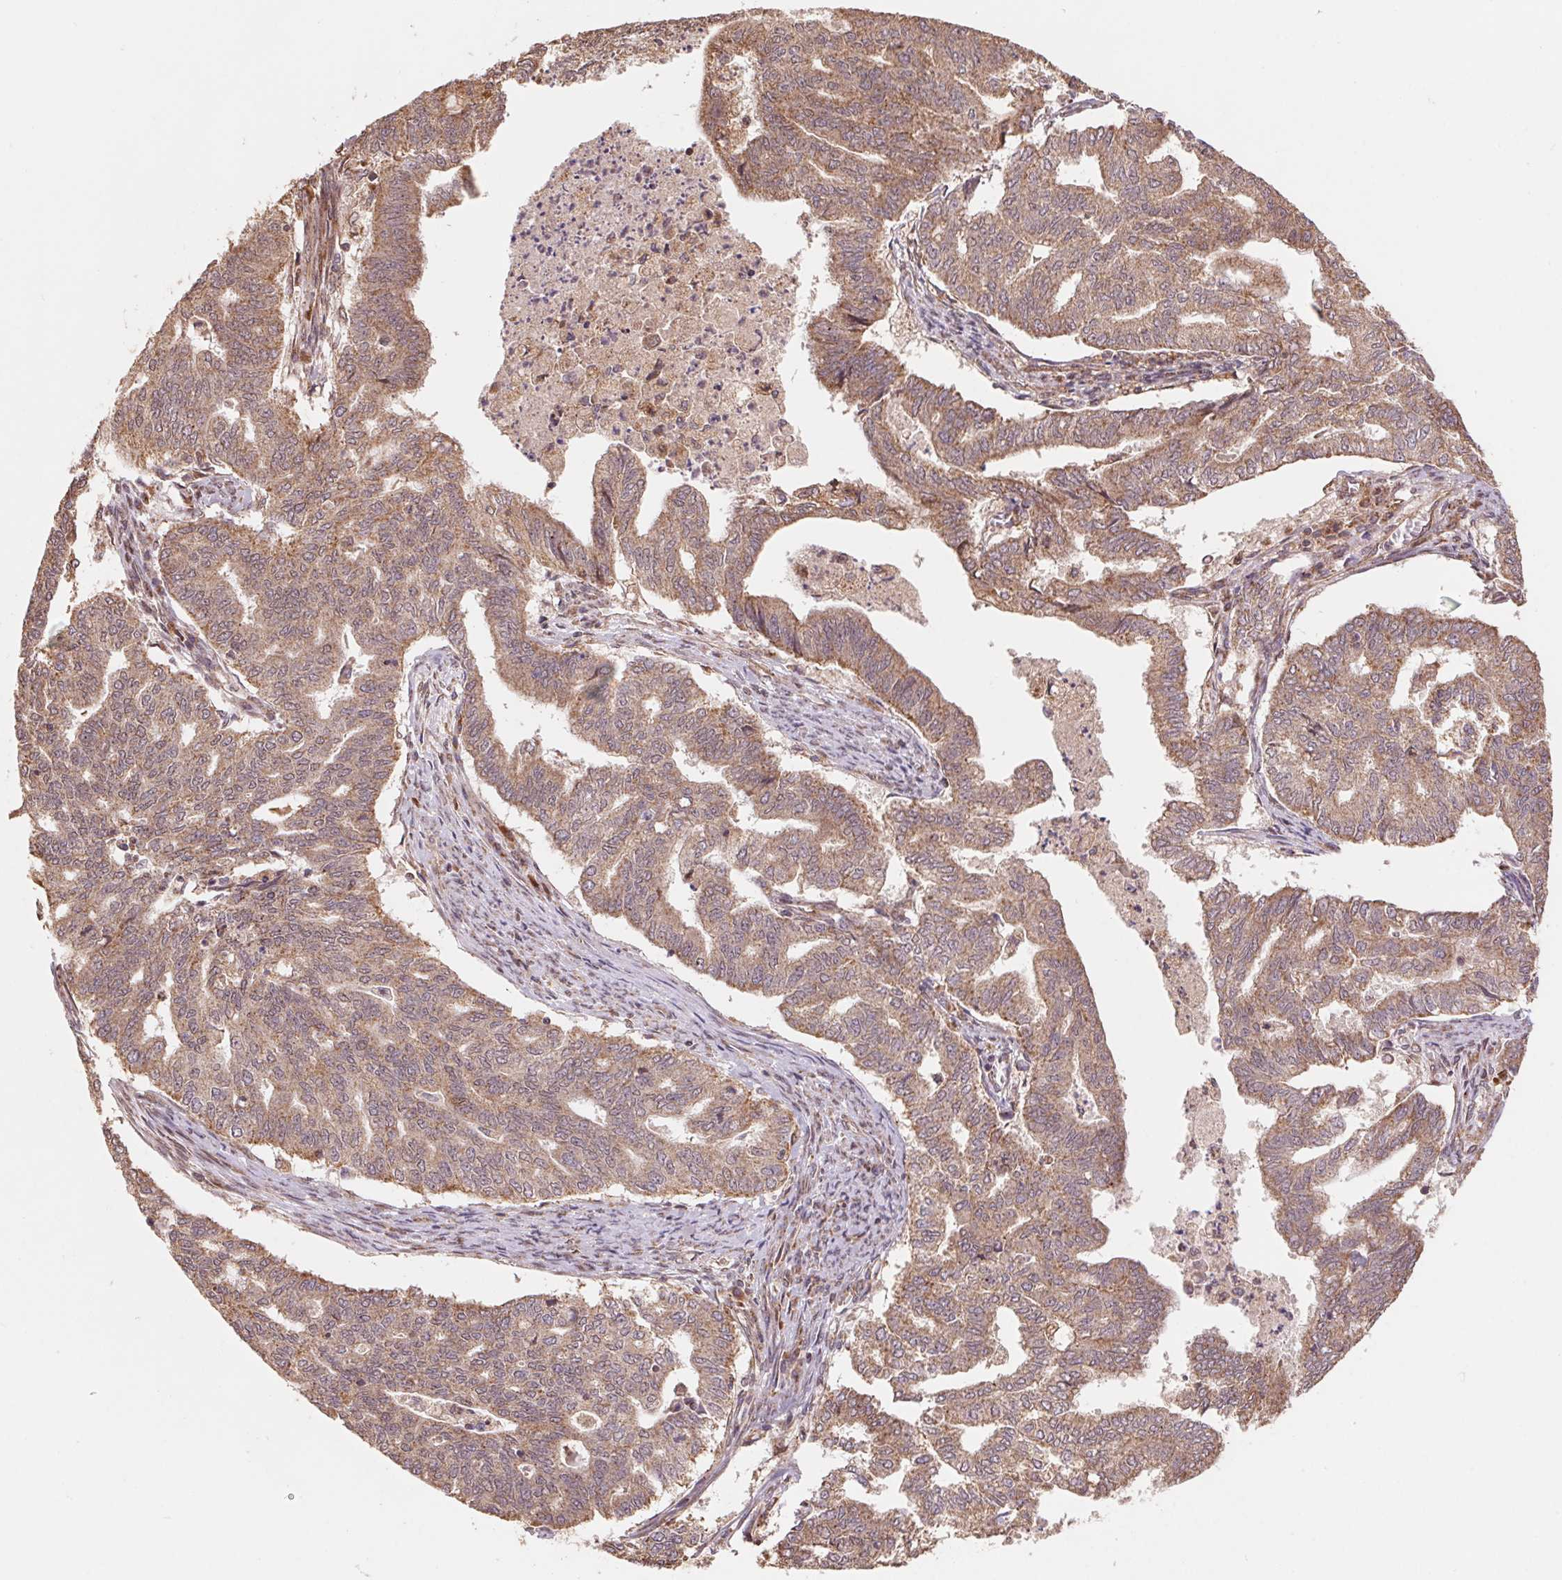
{"staining": {"intensity": "moderate", "quantity": ">75%", "location": "cytoplasmic/membranous"}, "tissue": "endometrial cancer", "cell_type": "Tumor cells", "image_type": "cancer", "snomed": [{"axis": "morphology", "description": "Adenocarcinoma, NOS"}, {"axis": "topography", "description": "Endometrium"}], "caption": "This photomicrograph demonstrates IHC staining of human endometrial cancer, with medium moderate cytoplasmic/membranous expression in approximately >75% of tumor cells.", "gene": "PDHA1", "patient": {"sex": "female", "age": 79}}